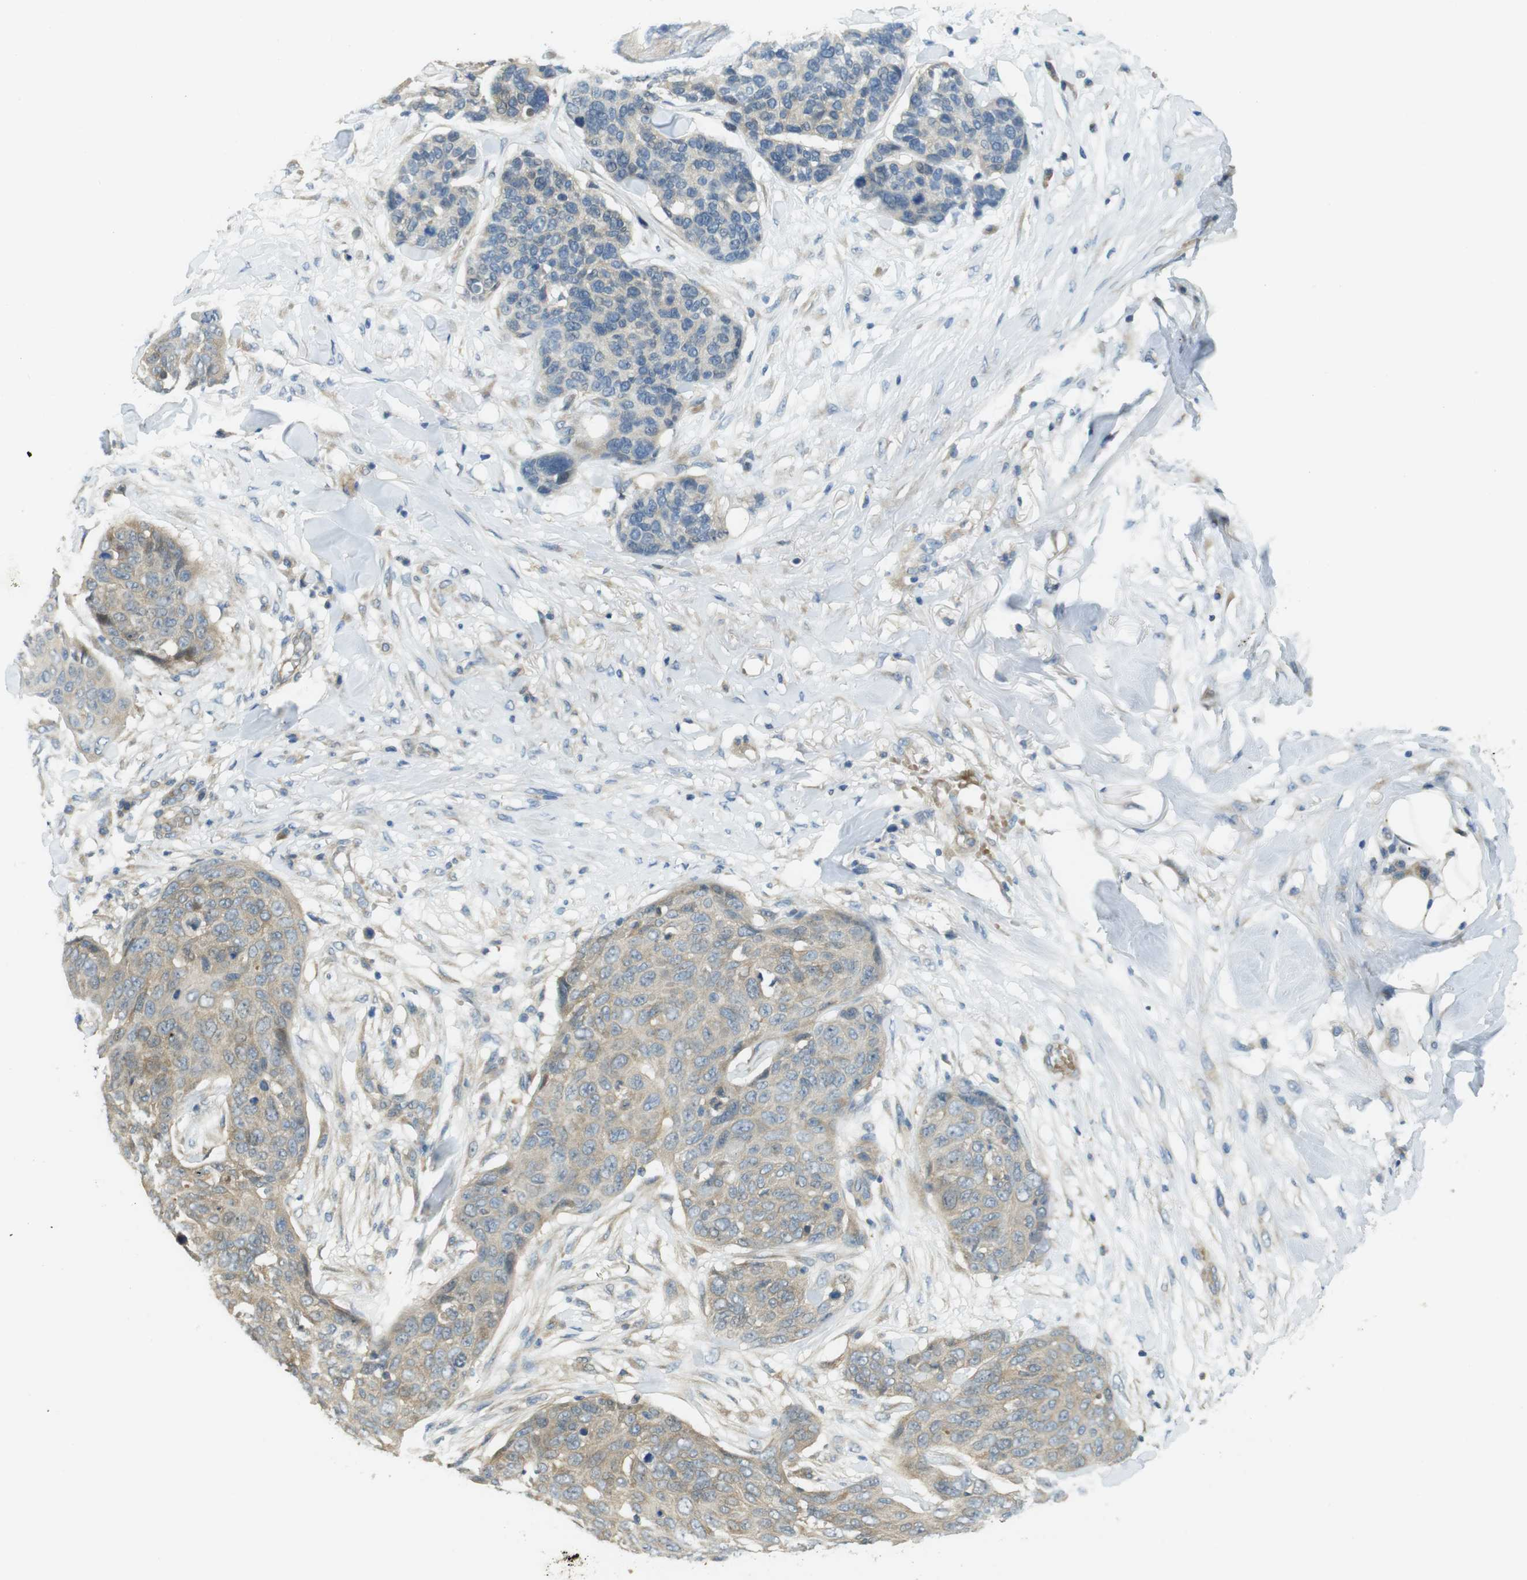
{"staining": {"intensity": "weak", "quantity": "25%-75%", "location": "cytoplasmic/membranous"}, "tissue": "skin cancer", "cell_type": "Tumor cells", "image_type": "cancer", "snomed": [{"axis": "morphology", "description": "Squamous cell carcinoma in situ, NOS"}, {"axis": "morphology", "description": "Squamous cell carcinoma, NOS"}, {"axis": "topography", "description": "Skin"}], "caption": "There is low levels of weak cytoplasmic/membranous expression in tumor cells of skin cancer (squamous cell carcinoma), as demonstrated by immunohistochemical staining (brown color).", "gene": "ABHD15", "patient": {"sex": "male", "age": 93}}